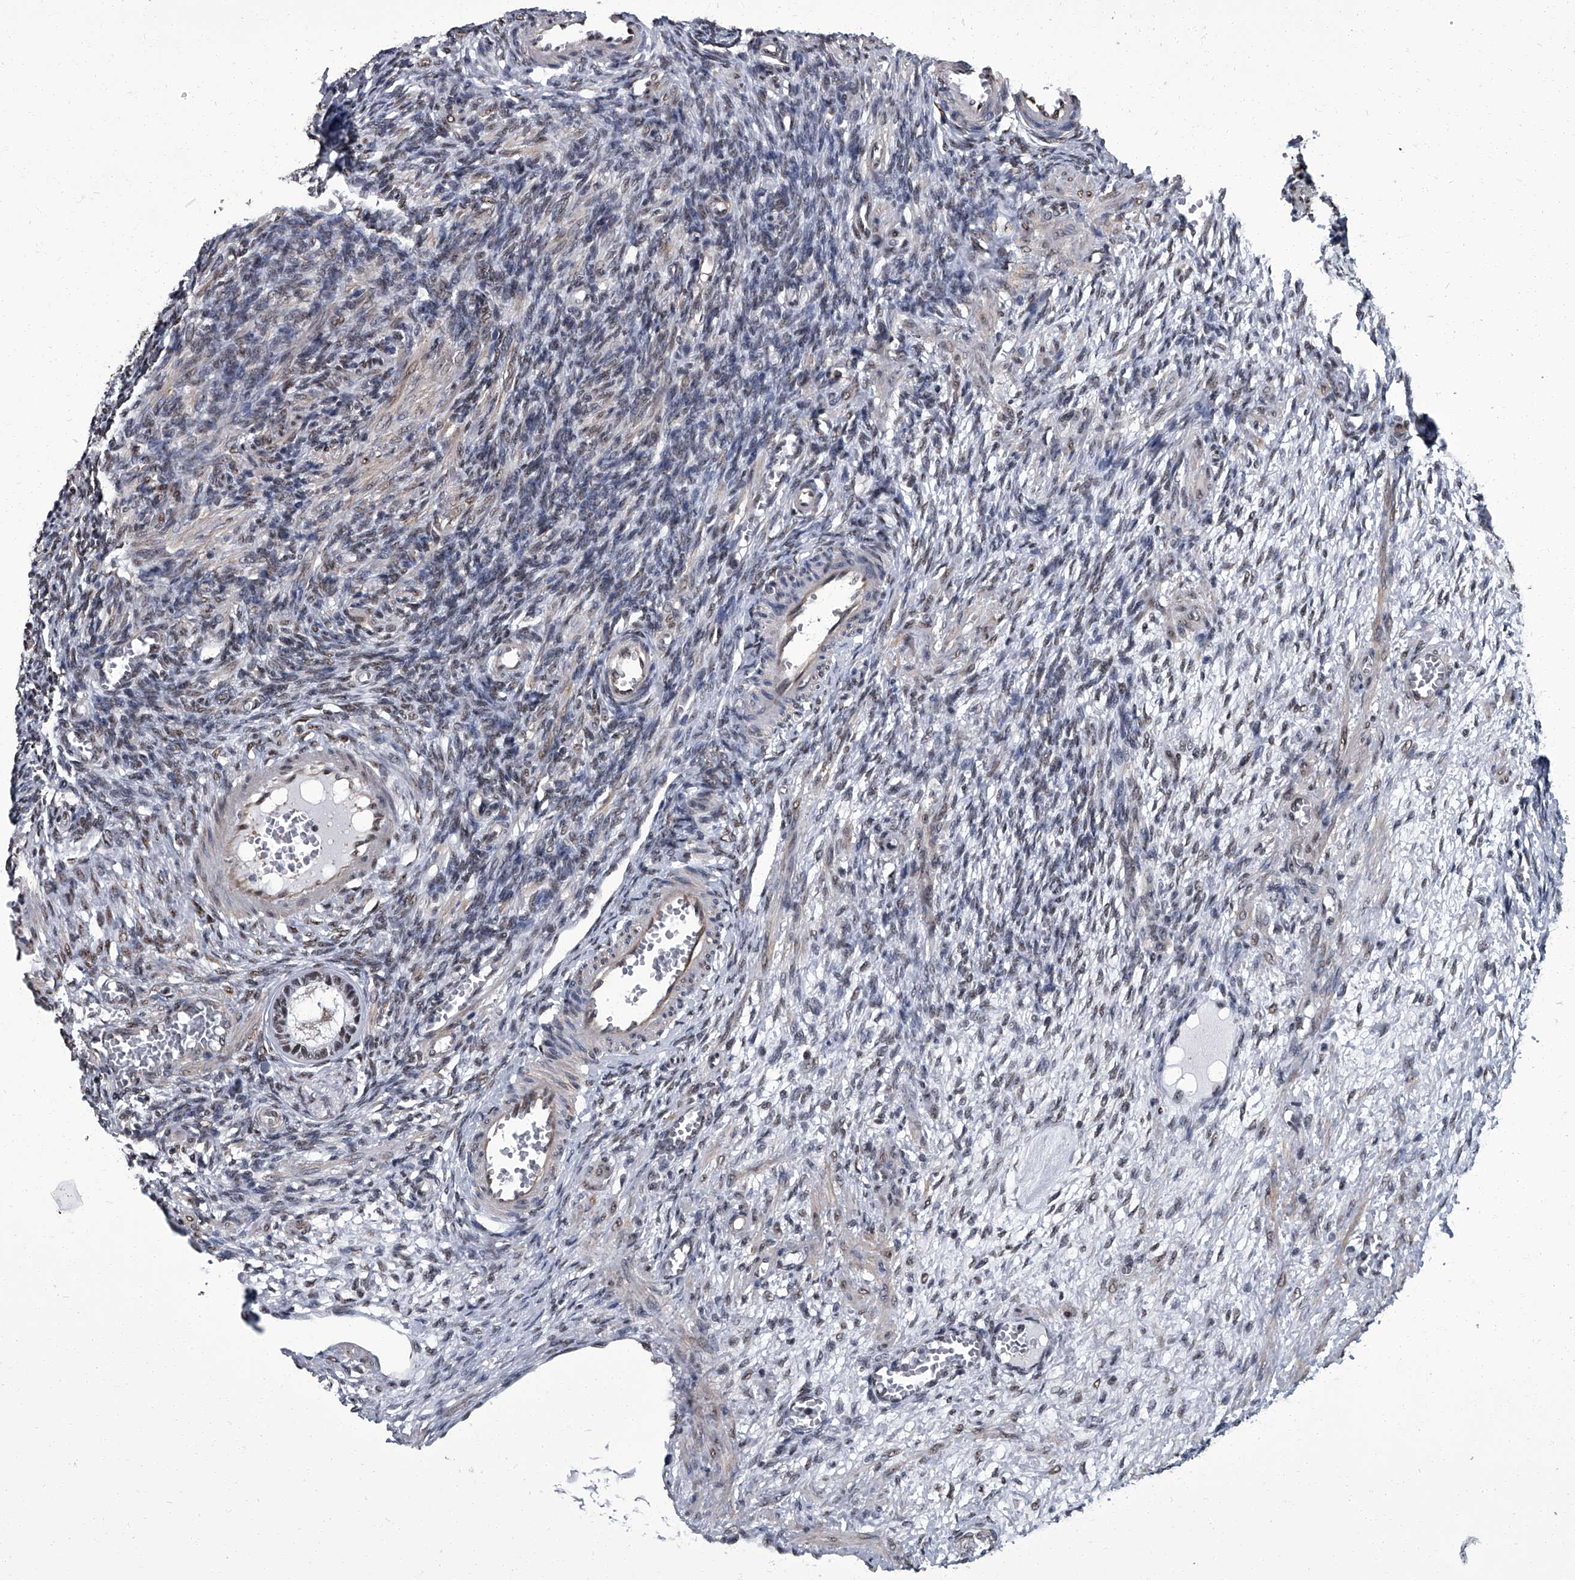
{"staining": {"intensity": "moderate", "quantity": ">75%", "location": "nuclear"}, "tissue": "ovary", "cell_type": "Follicle cells", "image_type": "normal", "snomed": [{"axis": "morphology", "description": "Normal tissue, NOS"}, {"axis": "topography", "description": "Ovary"}], "caption": "Protein analysis of unremarkable ovary displays moderate nuclear expression in approximately >75% of follicle cells.", "gene": "ZNF518B", "patient": {"sex": "female", "age": 27}}